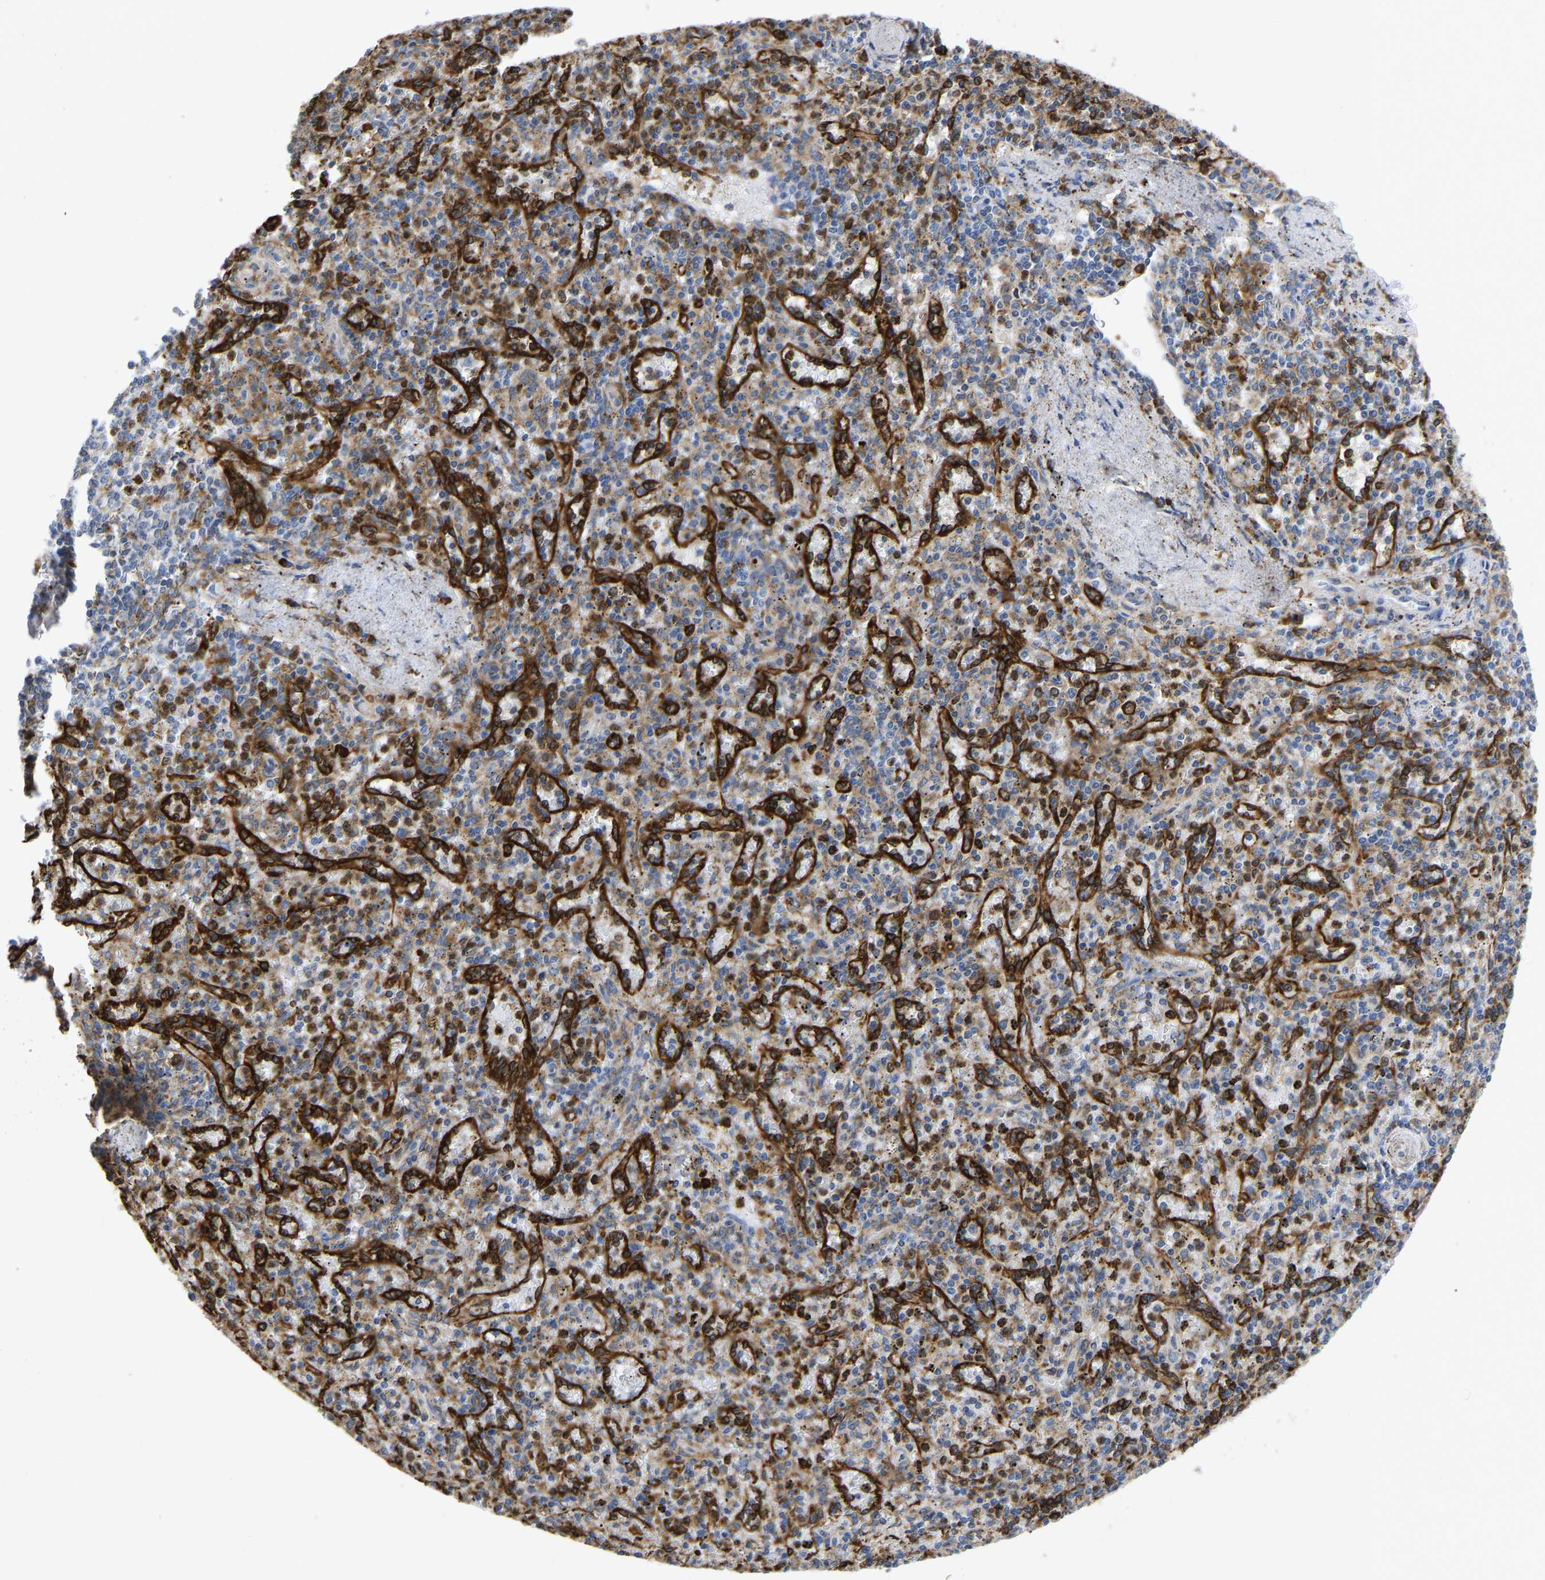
{"staining": {"intensity": "strong", "quantity": "<25%", "location": "cytoplasmic/membranous"}, "tissue": "spleen", "cell_type": "Cells in red pulp", "image_type": "normal", "snomed": [{"axis": "morphology", "description": "Normal tissue, NOS"}, {"axis": "topography", "description": "Spleen"}], "caption": "Protein analysis of unremarkable spleen exhibits strong cytoplasmic/membranous positivity in about <25% of cells in red pulp.", "gene": "P4HB", "patient": {"sex": "male", "age": 72}}